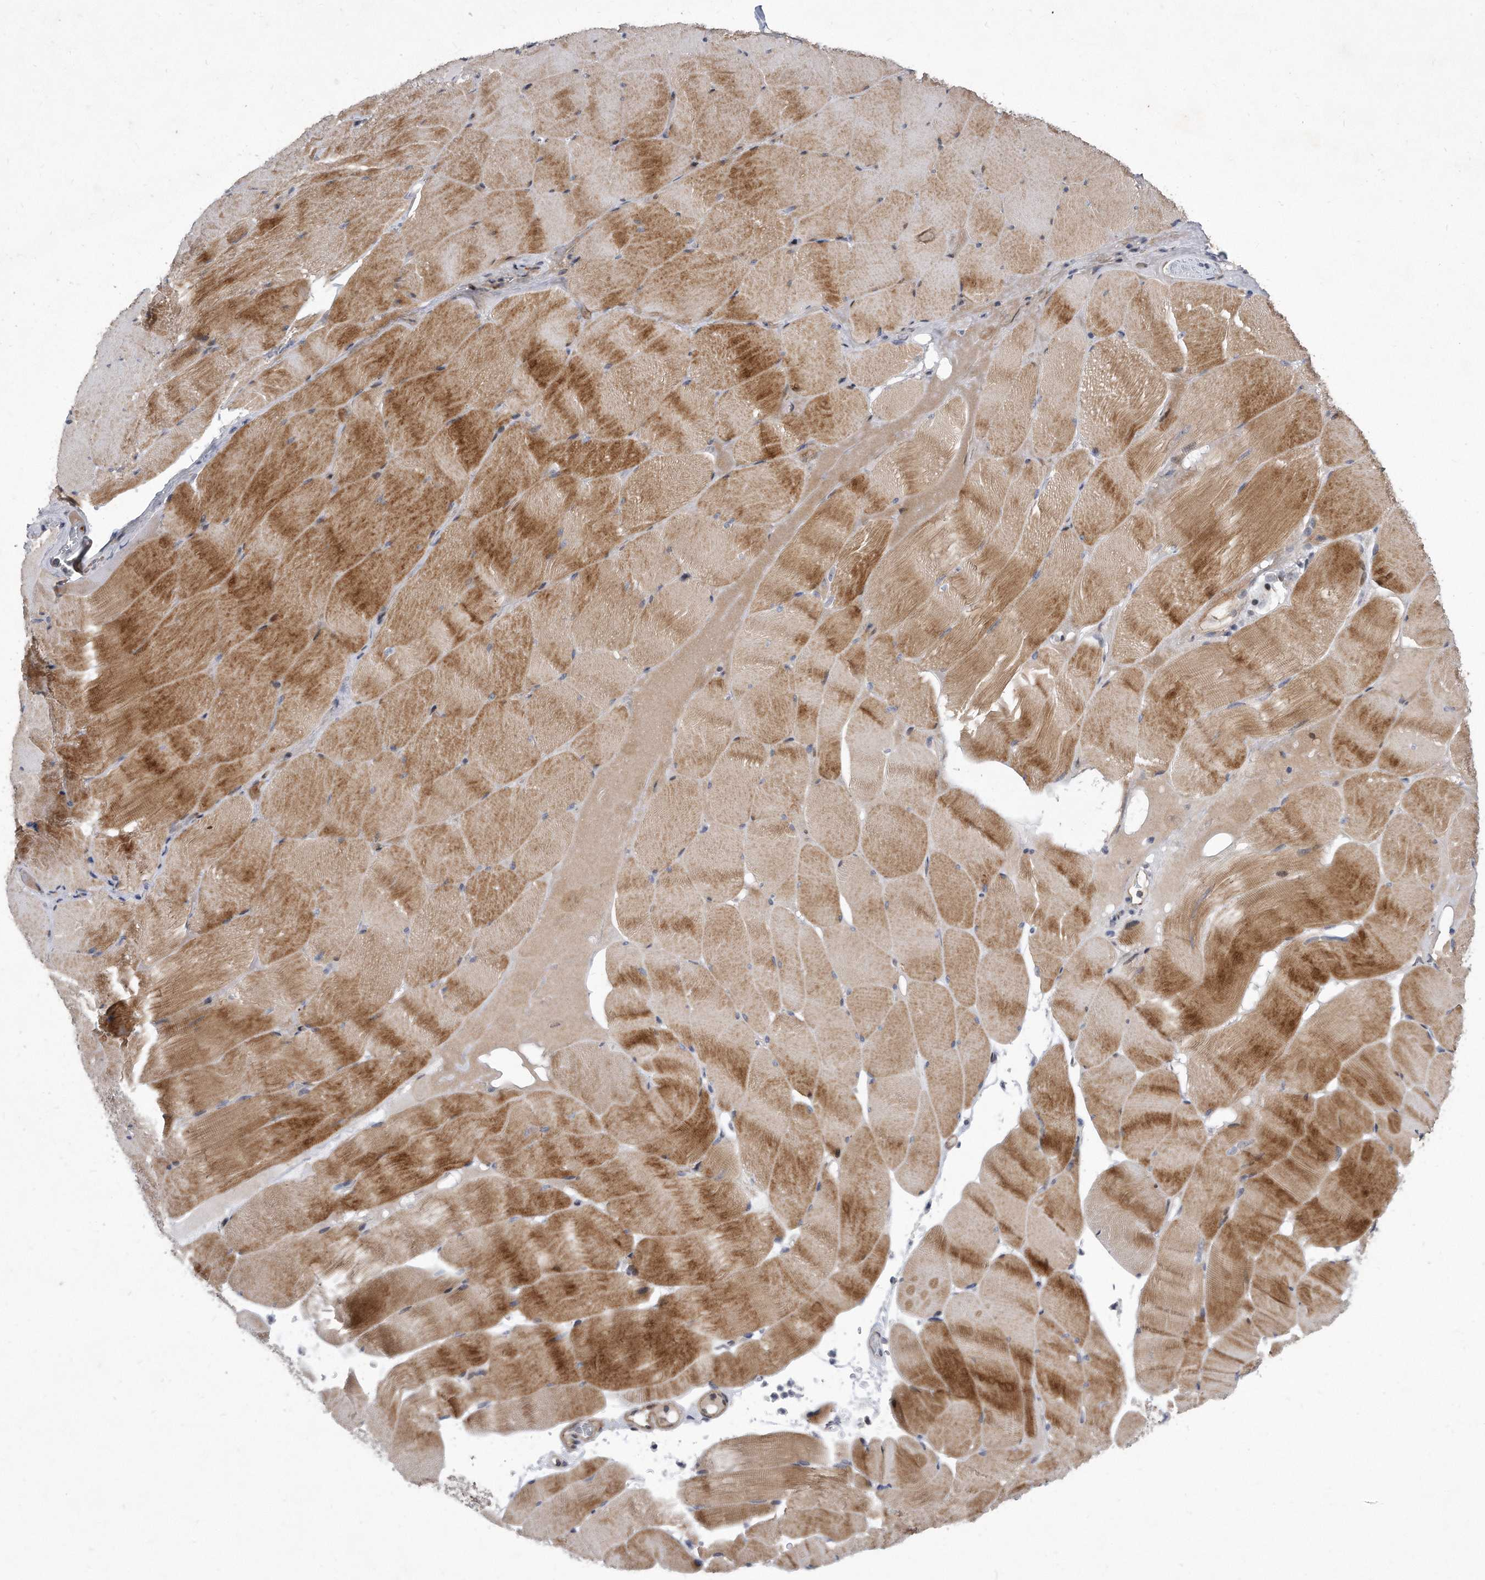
{"staining": {"intensity": "strong", "quantity": "25%-75%", "location": "cytoplasmic/membranous"}, "tissue": "skeletal muscle", "cell_type": "Myocytes", "image_type": "normal", "snomed": [{"axis": "morphology", "description": "Normal tissue, NOS"}, {"axis": "topography", "description": "Skeletal muscle"}], "caption": "Immunohistochemical staining of benign skeletal muscle exhibits strong cytoplasmic/membranous protein positivity in about 25%-75% of myocytes.", "gene": "PGBD2", "patient": {"sex": "male", "age": 62}}